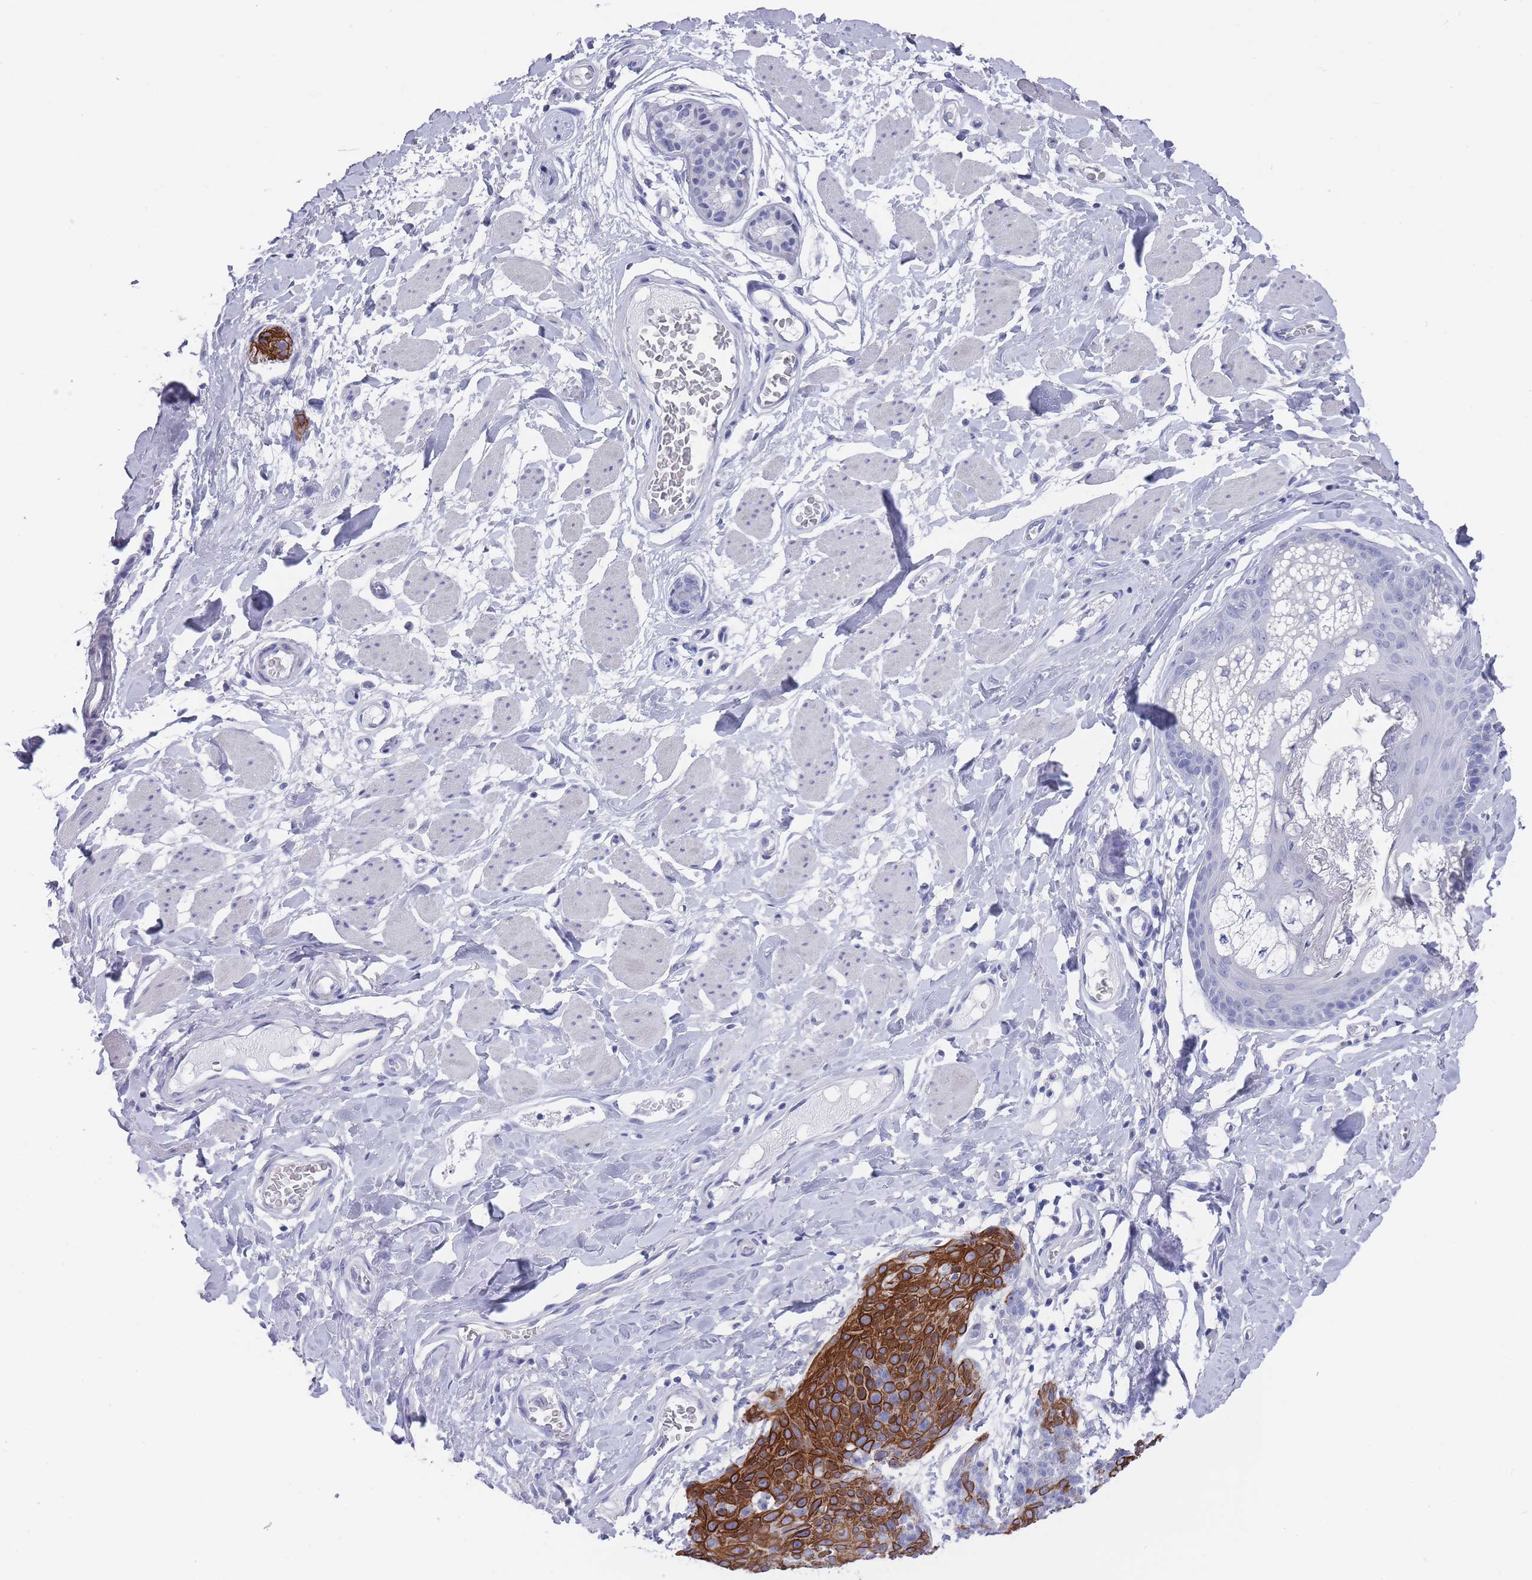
{"staining": {"intensity": "strong", "quantity": "25%-75%", "location": "cytoplasmic/membranous"}, "tissue": "skin cancer", "cell_type": "Tumor cells", "image_type": "cancer", "snomed": [{"axis": "morphology", "description": "Squamous cell carcinoma, NOS"}, {"axis": "topography", "description": "Skin"}, {"axis": "topography", "description": "Vulva"}], "caption": "Protein expression analysis of human skin cancer reveals strong cytoplasmic/membranous staining in approximately 25%-75% of tumor cells.", "gene": "RAB2B", "patient": {"sex": "female", "age": 85}}